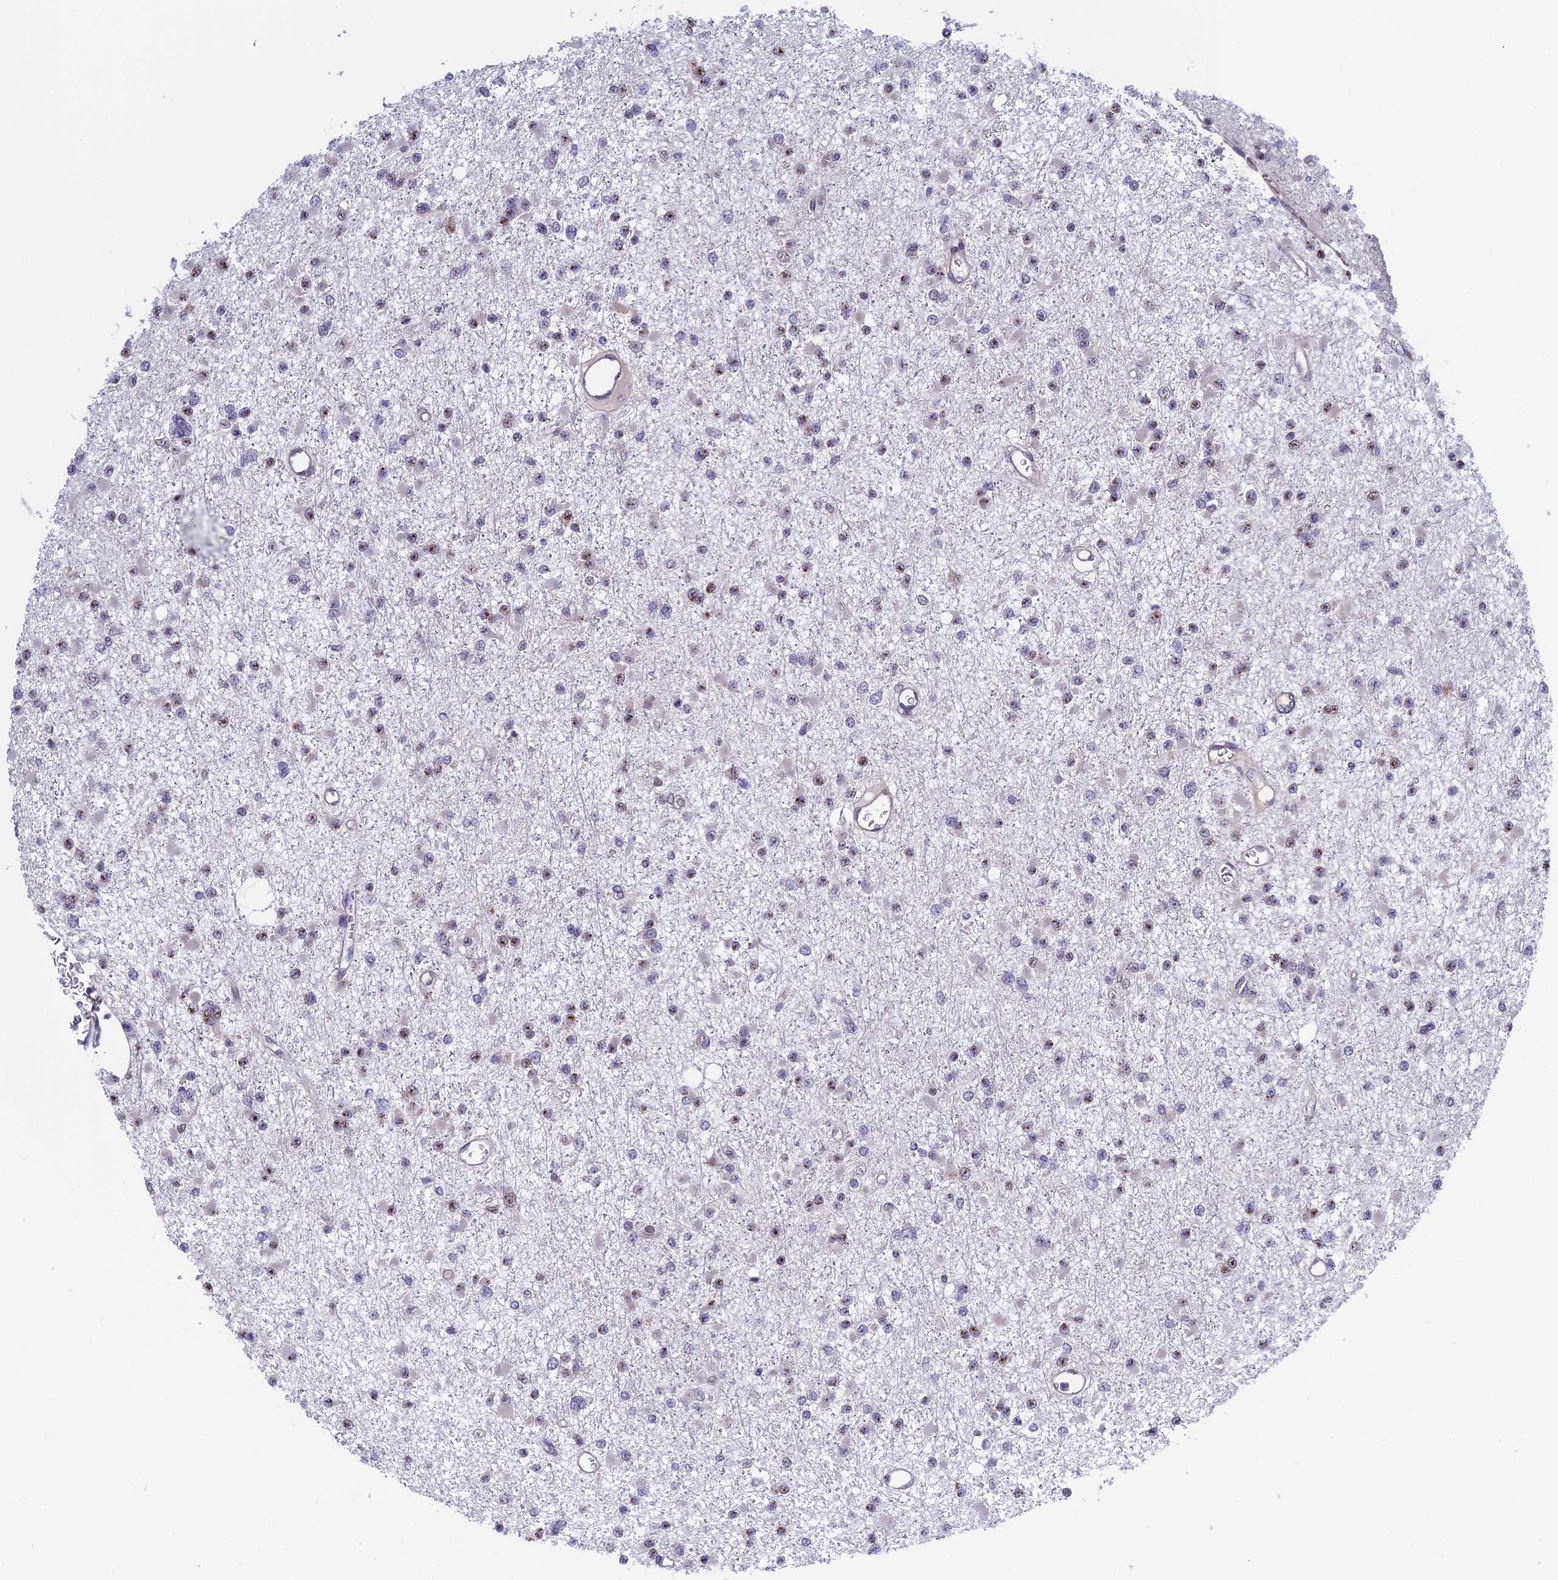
{"staining": {"intensity": "negative", "quantity": "none", "location": "none"}, "tissue": "glioma", "cell_type": "Tumor cells", "image_type": "cancer", "snomed": [{"axis": "morphology", "description": "Glioma, malignant, Low grade"}, {"axis": "topography", "description": "Brain"}], "caption": "Immunohistochemical staining of human glioma demonstrates no significant staining in tumor cells.", "gene": "FADS1", "patient": {"sex": "female", "age": 22}}